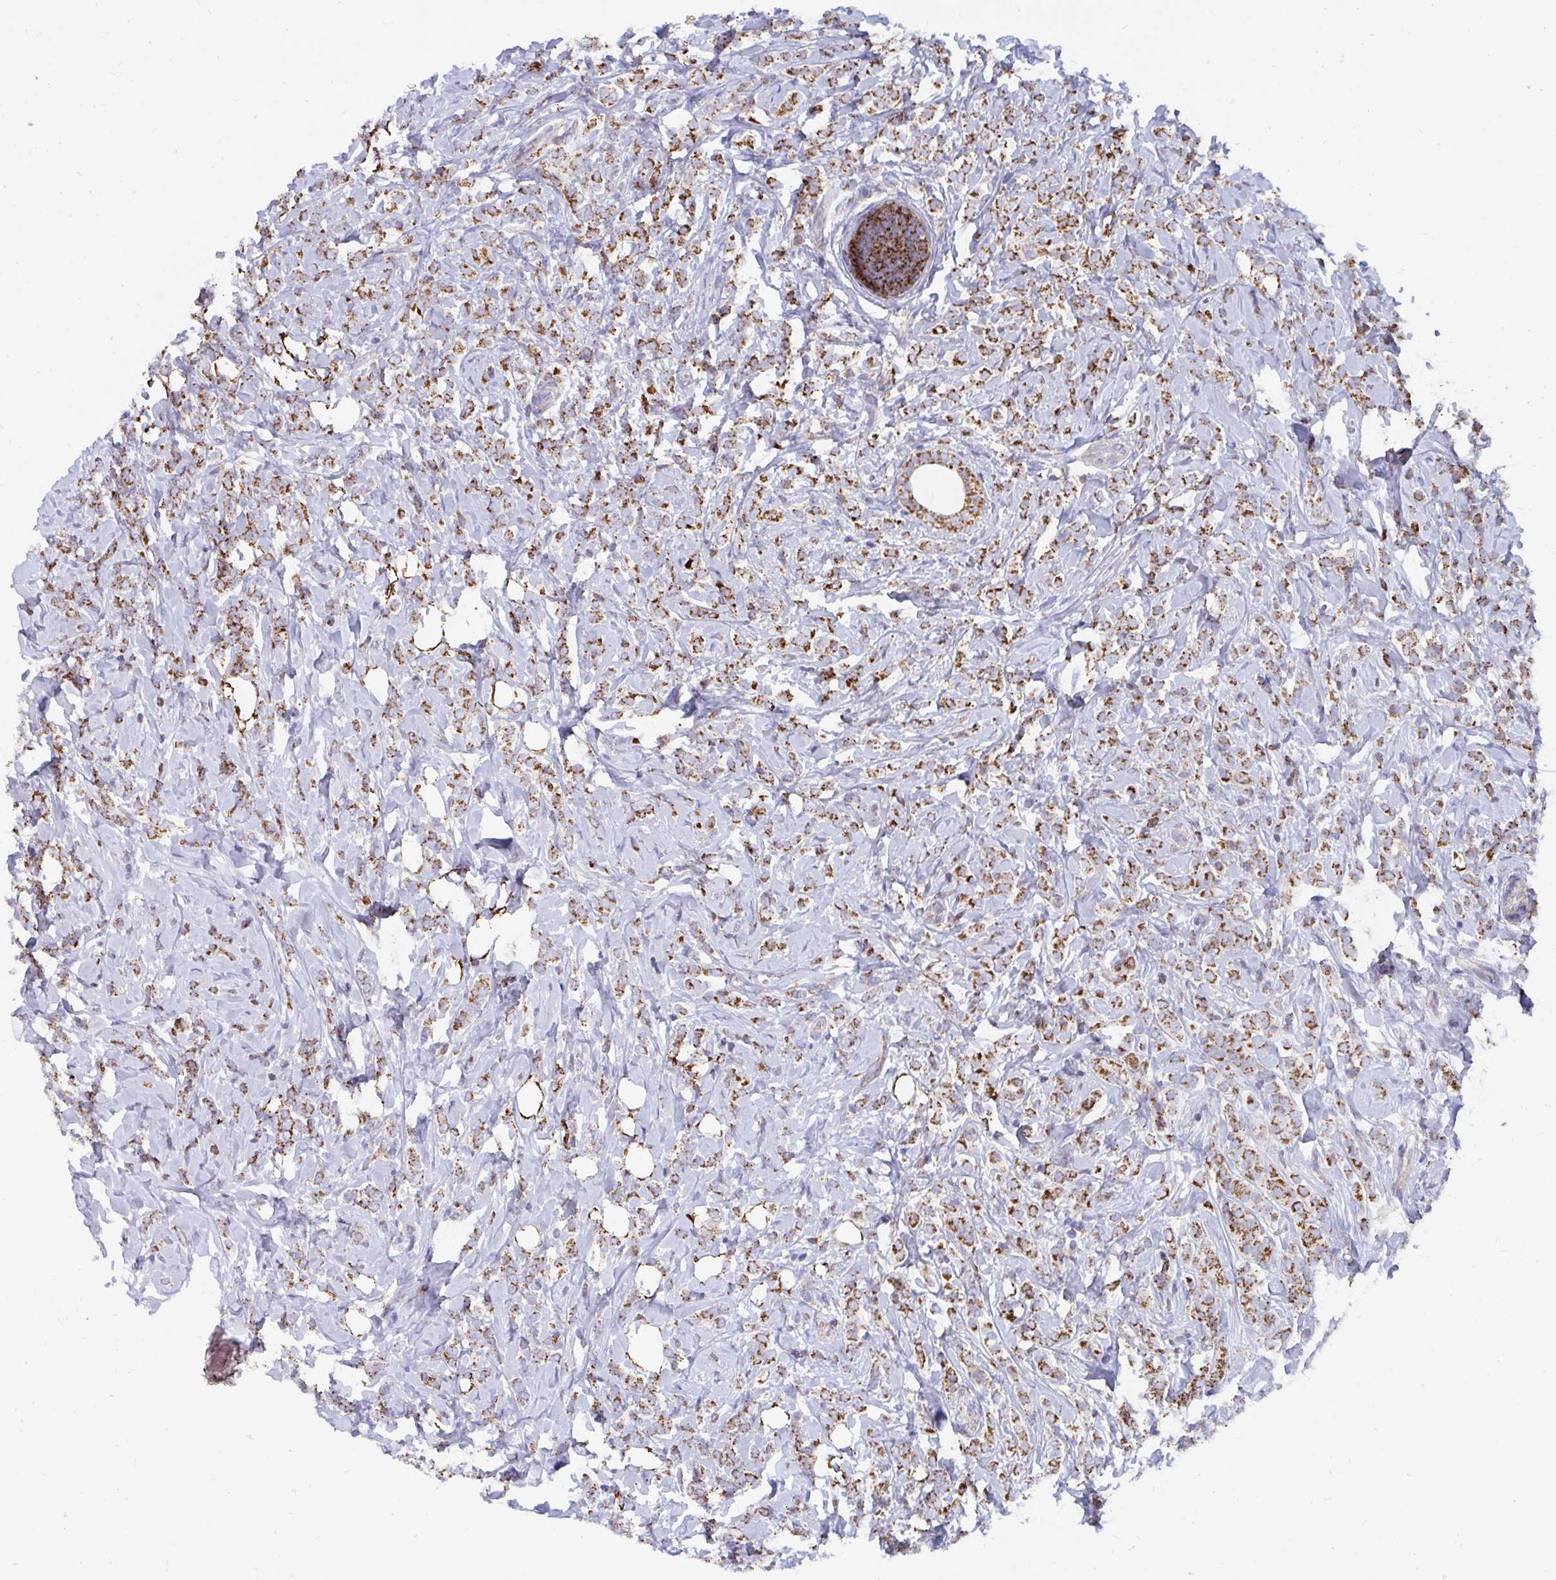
{"staining": {"intensity": "moderate", "quantity": ">75%", "location": "cytoplasmic/membranous"}, "tissue": "breast cancer", "cell_type": "Tumor cells", "image_type": "cancer", "snomed": [{"axis": "morphology", "description": "Lobular carcinoma"}, {"axis": "topography", "description": "Breast"}], "caption": "Tumor cells demonstrate medium levels of moderate cytoplasmic/membranous staining in about >75% of cells in human breast lobular carcinoma. (DAB IHC, brown staining for protein, blue staining for nuclei).", "gene": "PC", "patient": {"sex": "female", "age": 49}}